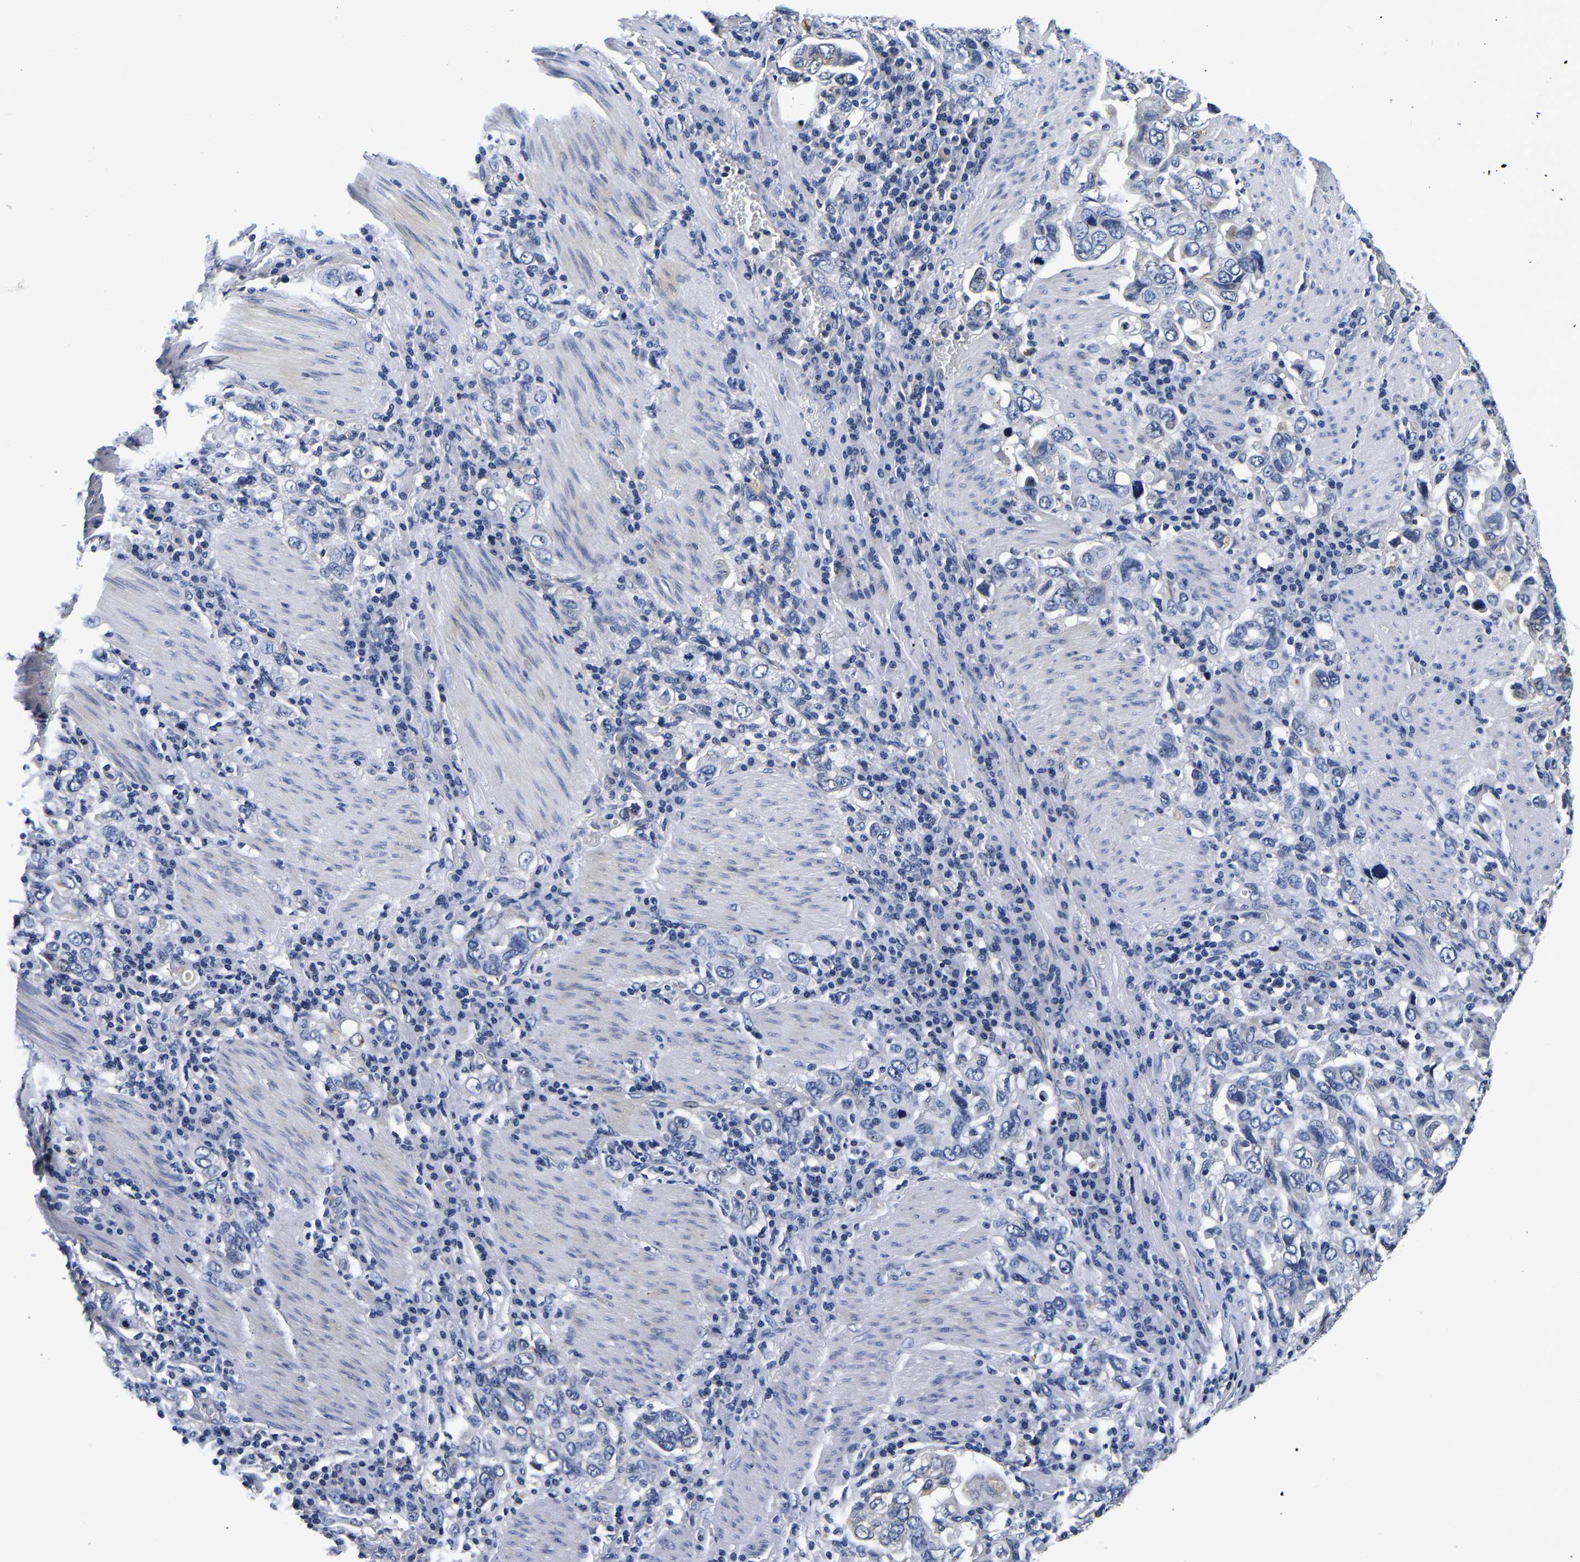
{"staining": {"intensity": "negative", "quantity": "none", "location": "none"}, "tissue": "stomach cancer", "cell_type": "Tumor cells", "image_type": "cancer", "snomed": [{"axis": "morphology", "description": "Adenocarcinoma, NOS"}, {"axis": "topography", "description": "Stomach, upper"}], "caption": "DAB immunohistochemical staining of human stomach adenocarcinoma exhibits no significant positivity in tumor cells.", "gene": "GRN", "patient": {"sex": "male", "age": 62}}